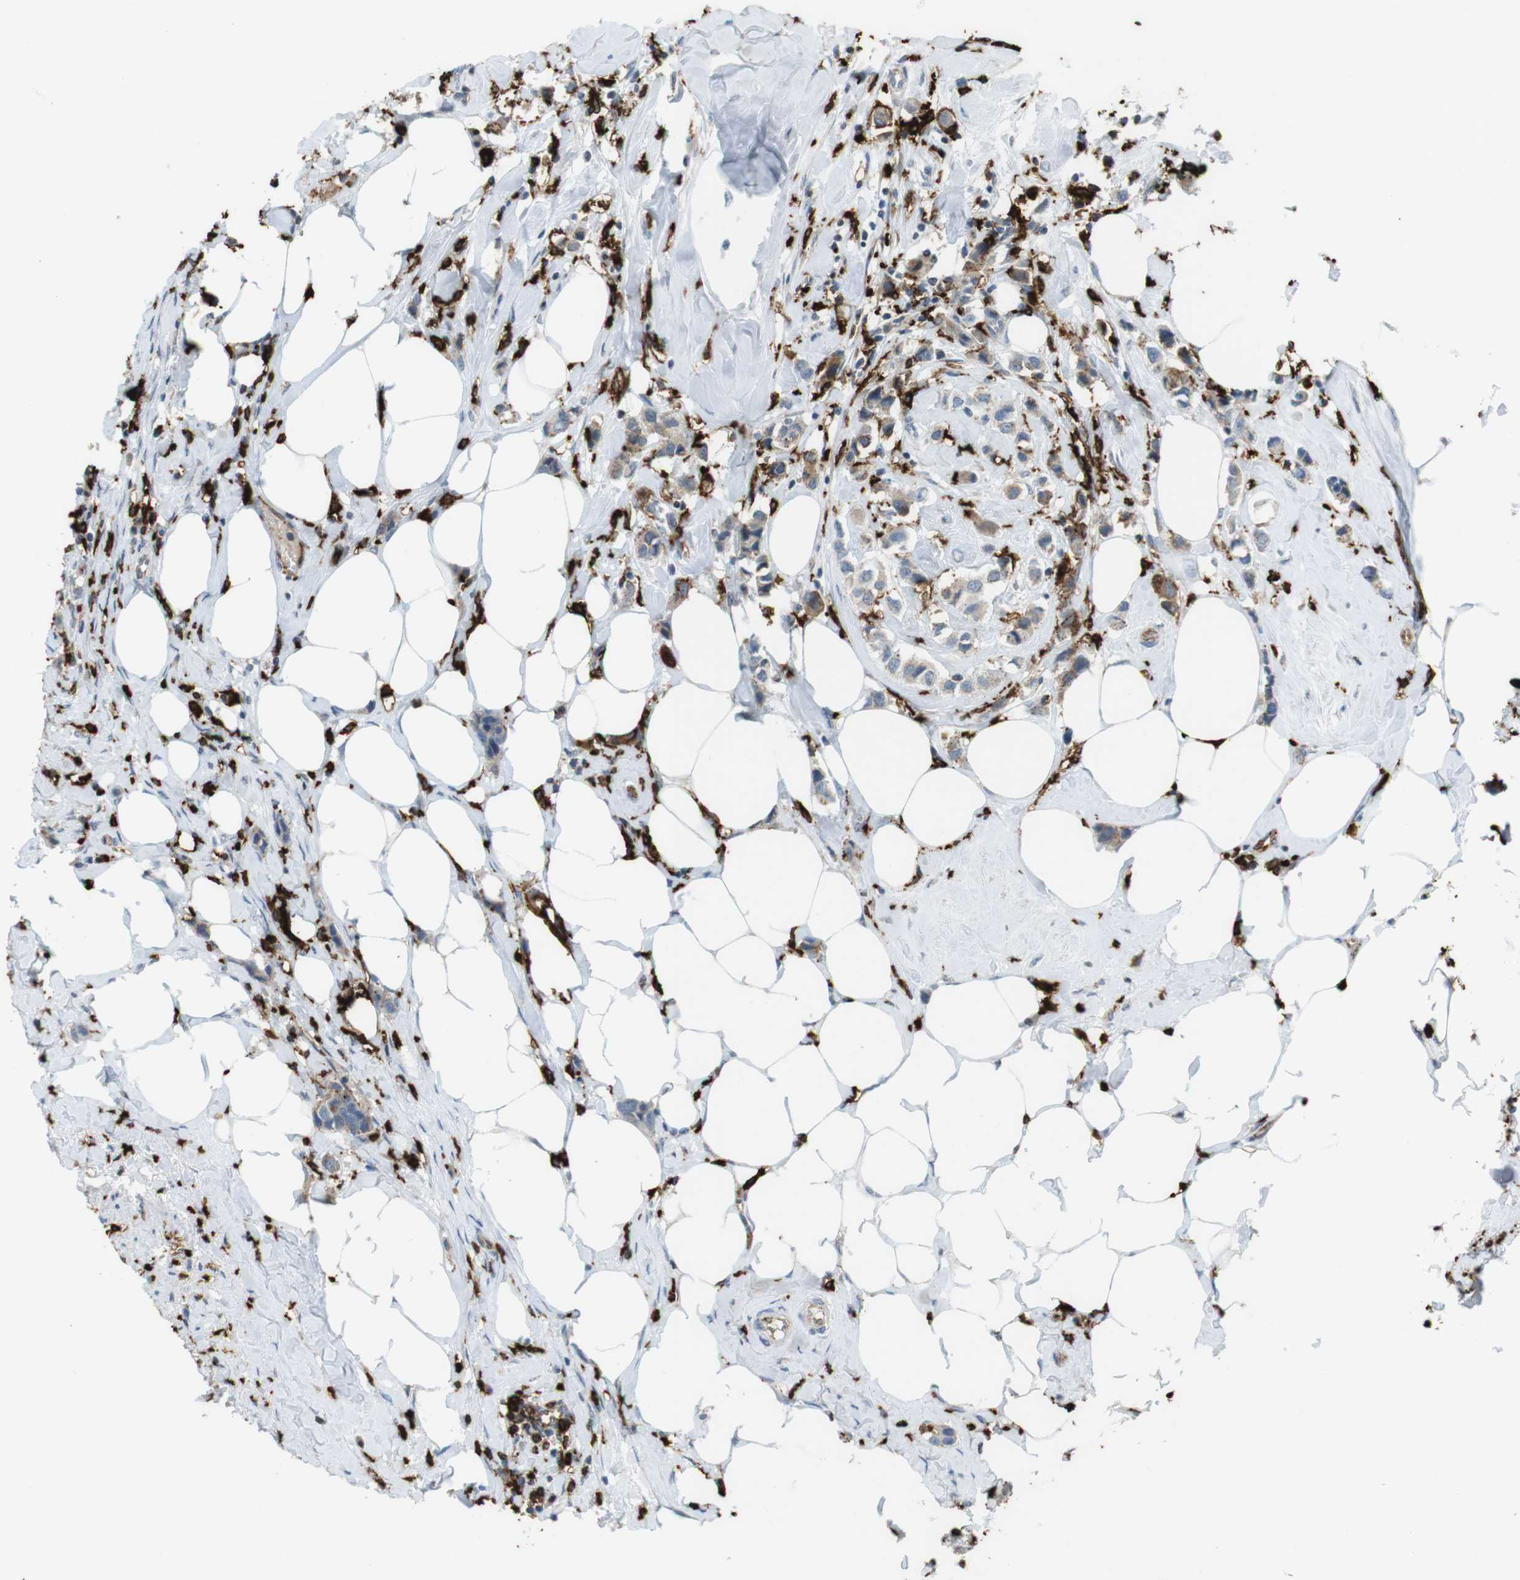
{"staining": {"intensity": "weak", "quantity": ">75%", "location": "cytoplasmic/membranous"}, "tissue": "breast cancer", "cell_type": "Tumor cells", "image_type": "cancer", "snomed": [{"axis": "morphology", "description": "Normal tissue, NOS"}, {"axis": "morphology", "description": "Duct carcinoma"}, {"axis": "topography", "description": "Breast"}], "caption": "IHC photomicrograph of neoplastic tissue: human breast cancer stained using immunohistochemistry (IHC) displays low levels of weak protein expression localized specifically in the cytoplasmic/membranous of tumor cells, appearing as a cytoplasmic/membranous brown color.", "gene": "HLA-DRA", "patient": {"sex": "female", "age": 50}}